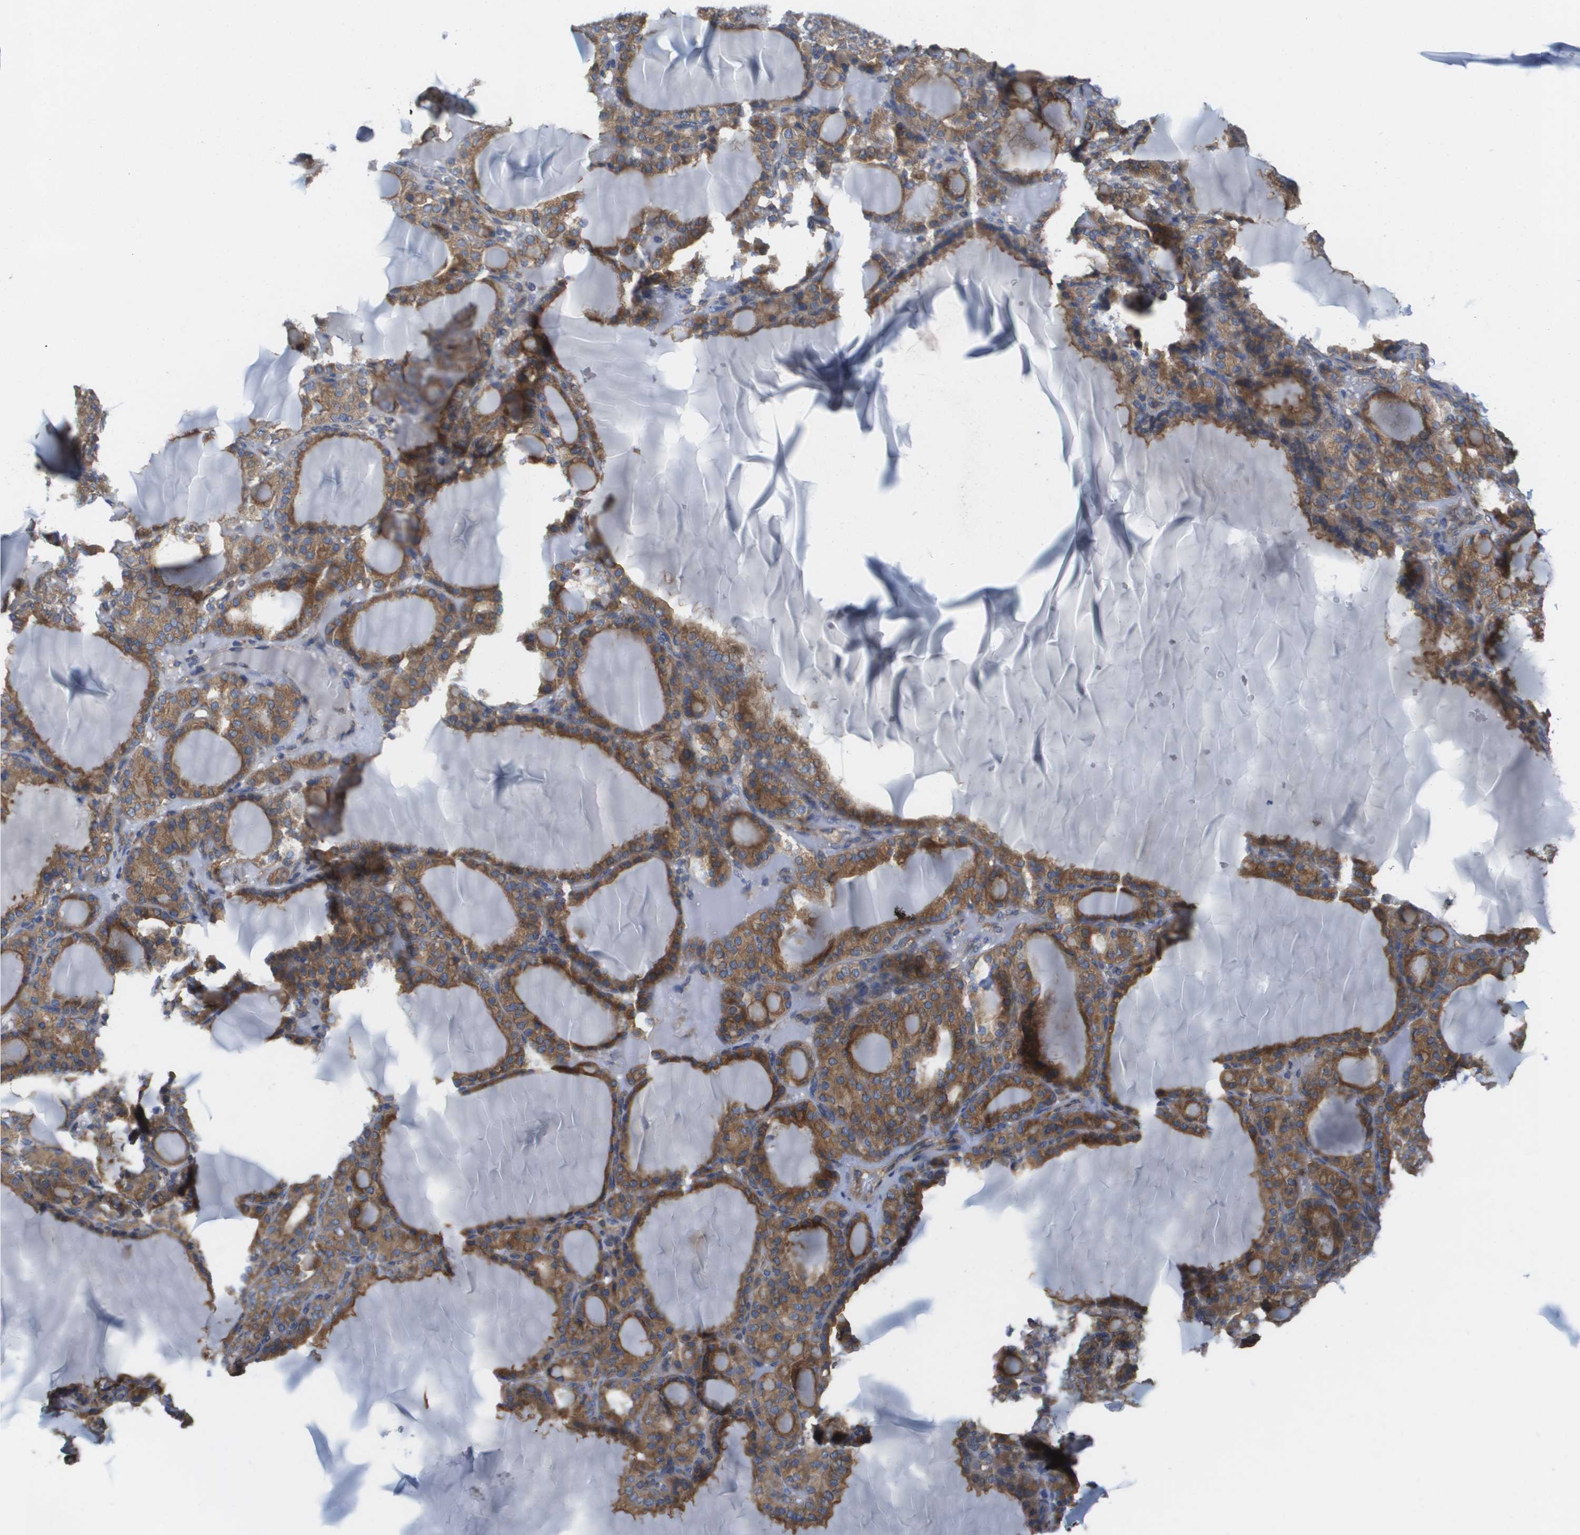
{"staining": {"intensity": "moderate", "quantity": ">75%", "location": "cytoplasmic/membranous"}, "tissue": "thyroid gland", "cell_type": "Glandular cells", "image_type": "normal", "snomed": [{"axis": "morphology", "description": "Normal tissue, NOS"}, {"axis": "topography", "description": "Thyroid gland"}], "caption": "Immunohistochemical staining of benign thyroid gland displays >75% levels of moderate cytoplasmic/membranous protein staining in about >75% of glandular cells. (Brightfield microscopy of DAB IHC at high magnification).", "gene": "EIF4G2", "patient": {"sex": "female", "age": 28}}